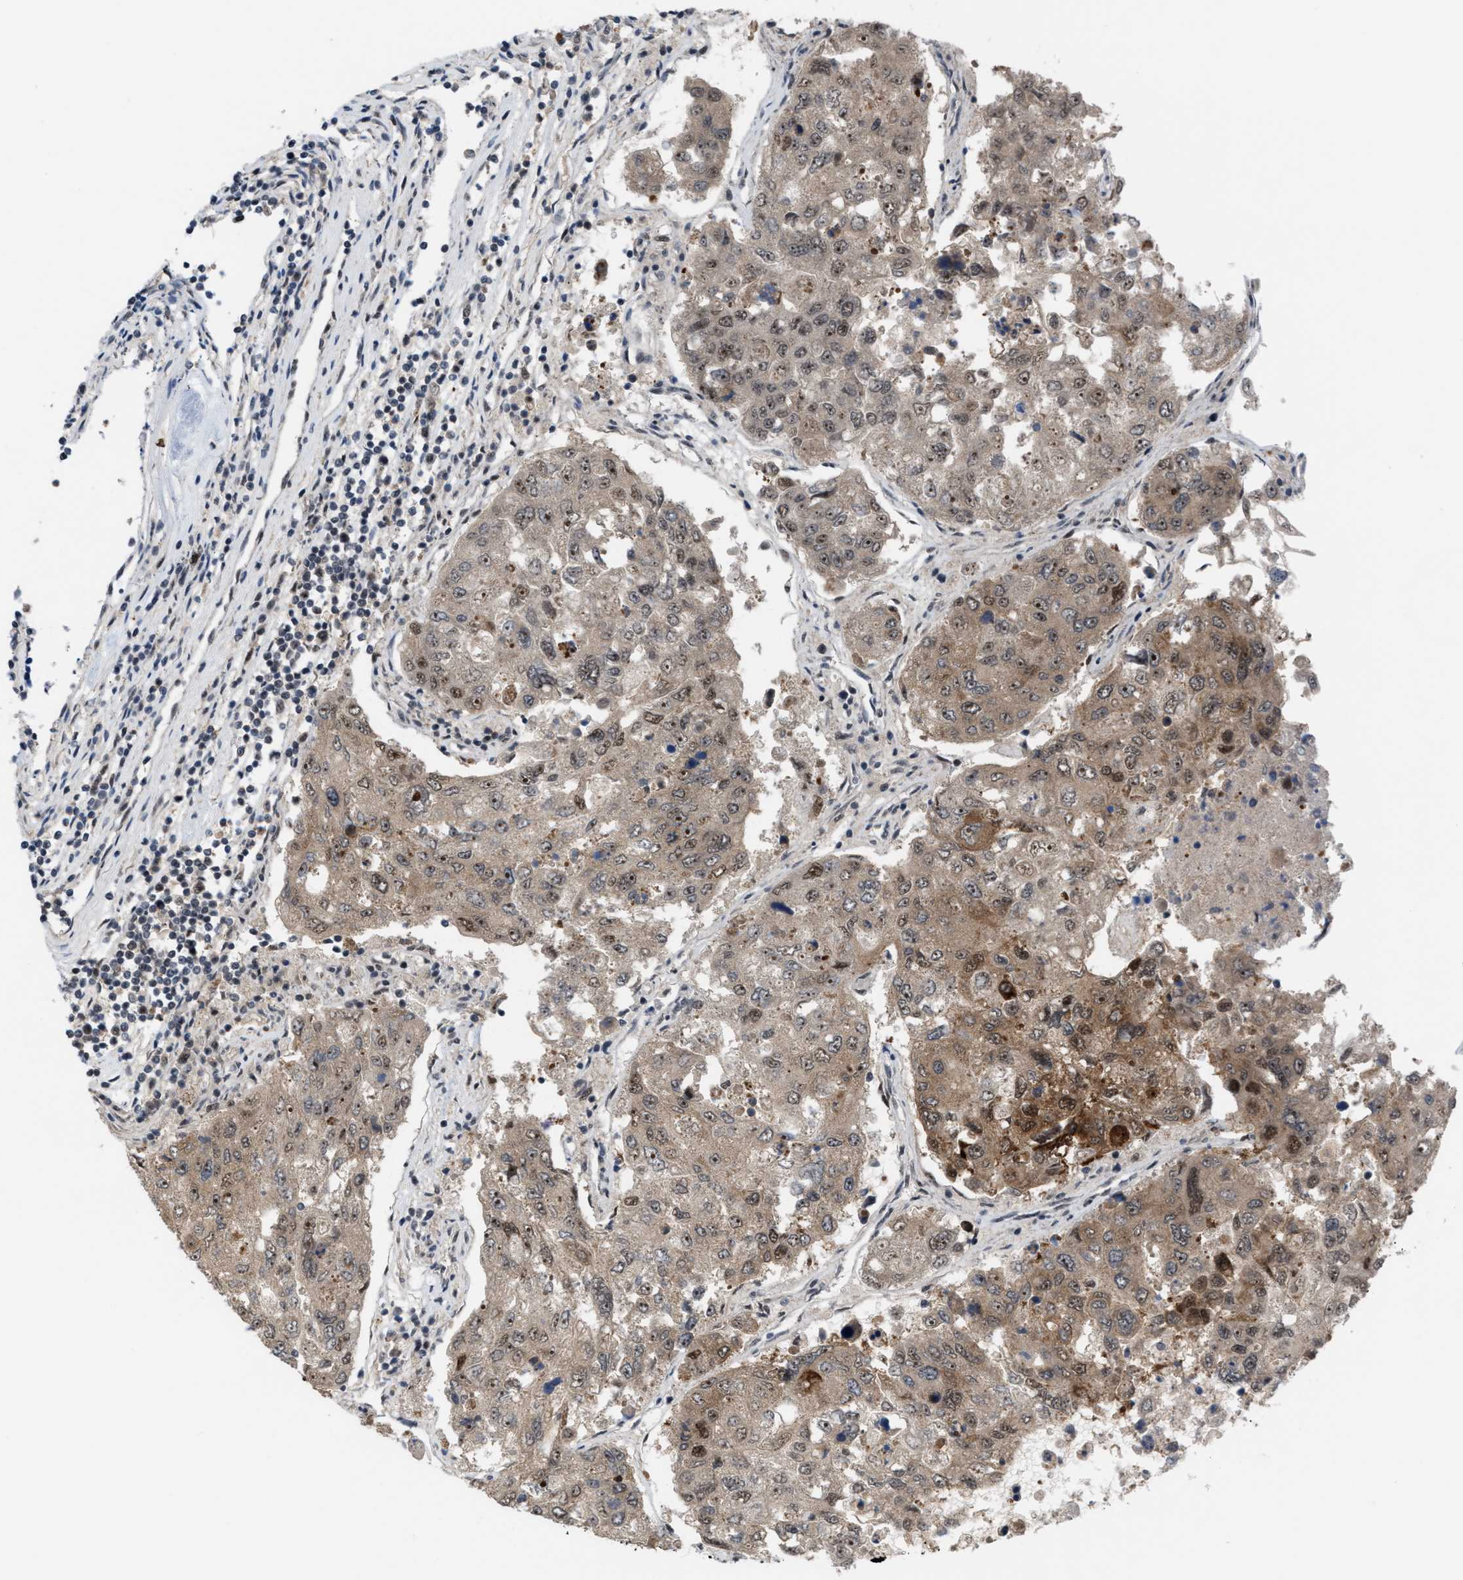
{"staining": {"intensity": "moderate", "quantity": ">75%", "location": "cytoplasmic/membranous,nuclear"}, "tissue": "urothelial cancer", "cell_type": "Tumor cells", "image_type": "cancer", "snomed": [{"axis": "morphology", "description": "Urothelial carcinoma, High grade"}, {"axis": "topography", "description": "Lymph node"}, {"axis": "topography", "description": "Urinary bladder"}], "caption": "Urothelial carcinoma (high-grade) stained with a protein marker shows moderate staining in tumor cells.", "gene": "PRPF4", "patient": {"sex": "male", "age": 51}}